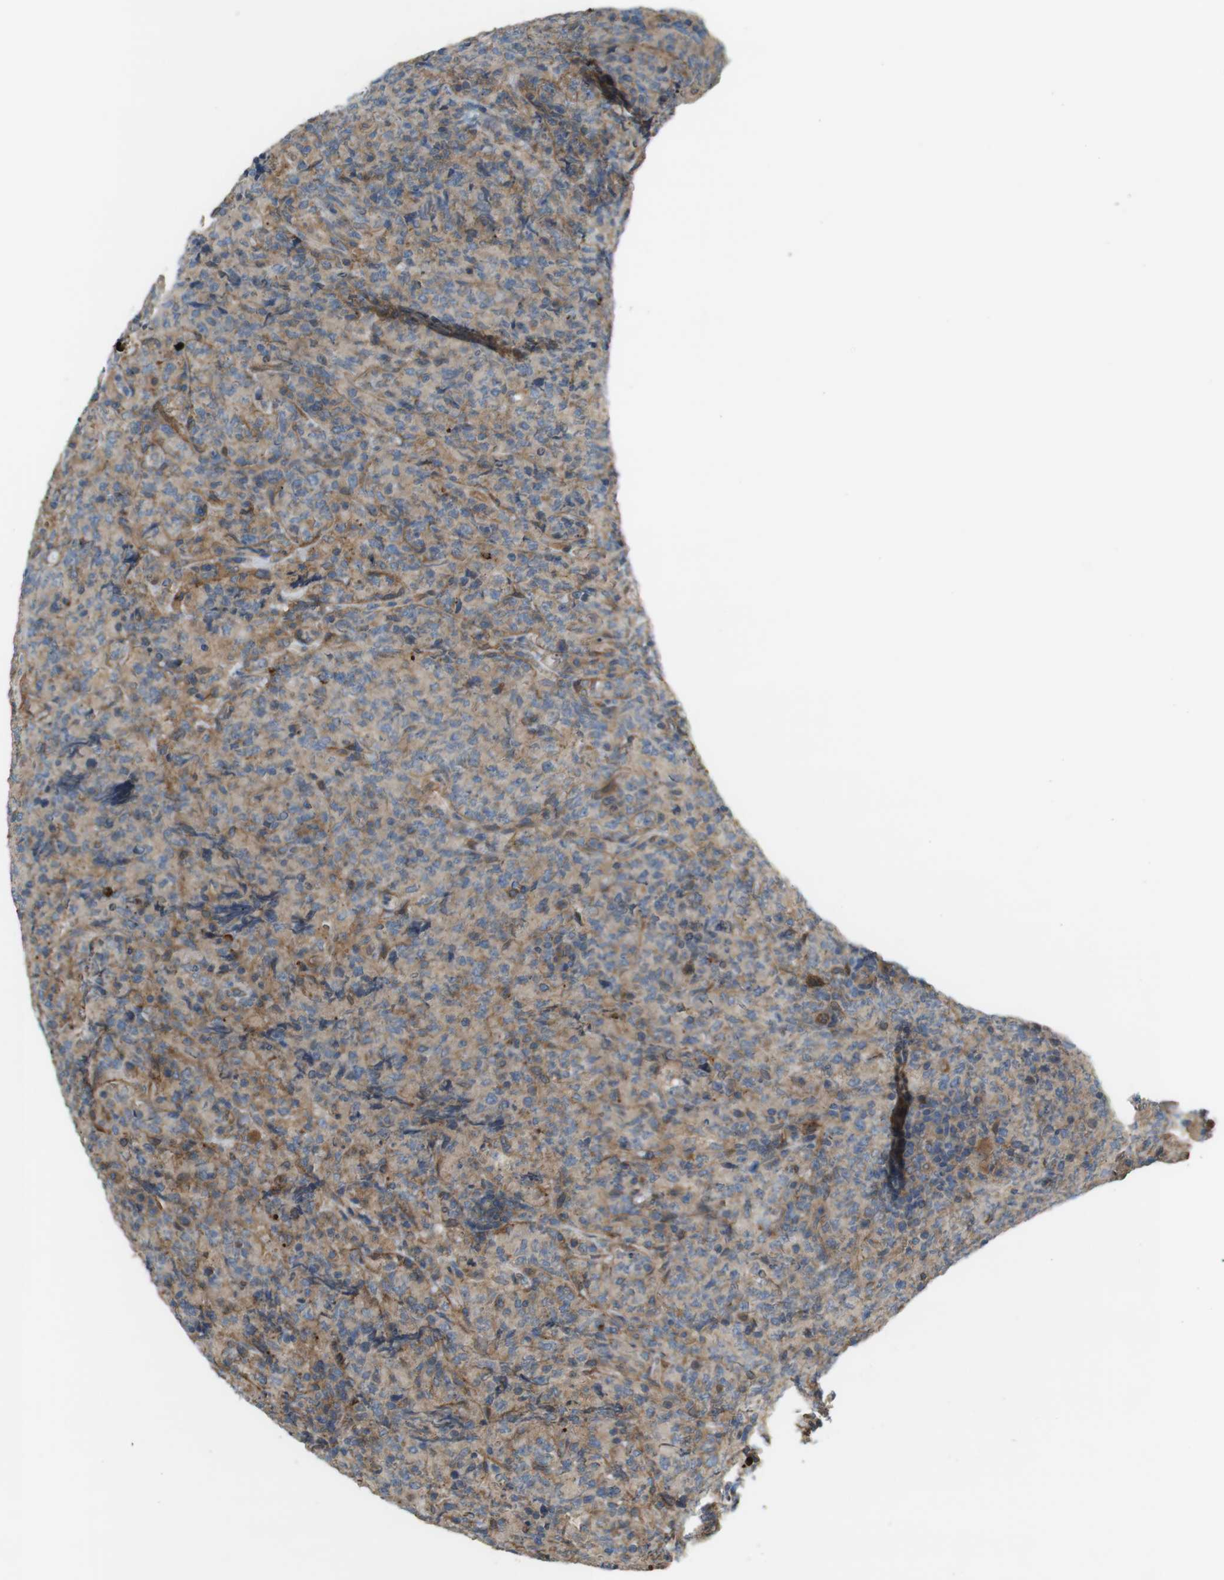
{"staining": {"intensity": "weak", "quantity": "25%-75%", "location": "cytoplasmic/membranous"}, "tissue": "lymphoma", "cell_type": "Tumor cells", "image_type": "cancer", "snomed": [{"axis": "morphology", "description": "Malignant lymphoma, non-Hodgkin's type, High grade"}, {"axis": "topography", "description": "Tonsil"}], "caption": "Brown immunohistochemical staining in high-grade malignant lymphoma, non-Hodgkin's type exhibits weak cytoplasmic/membranous staining in about 25%-75% of tumor cells.", "gene": "DDAH2", "patient": {"sex": "female", "age": 36}}